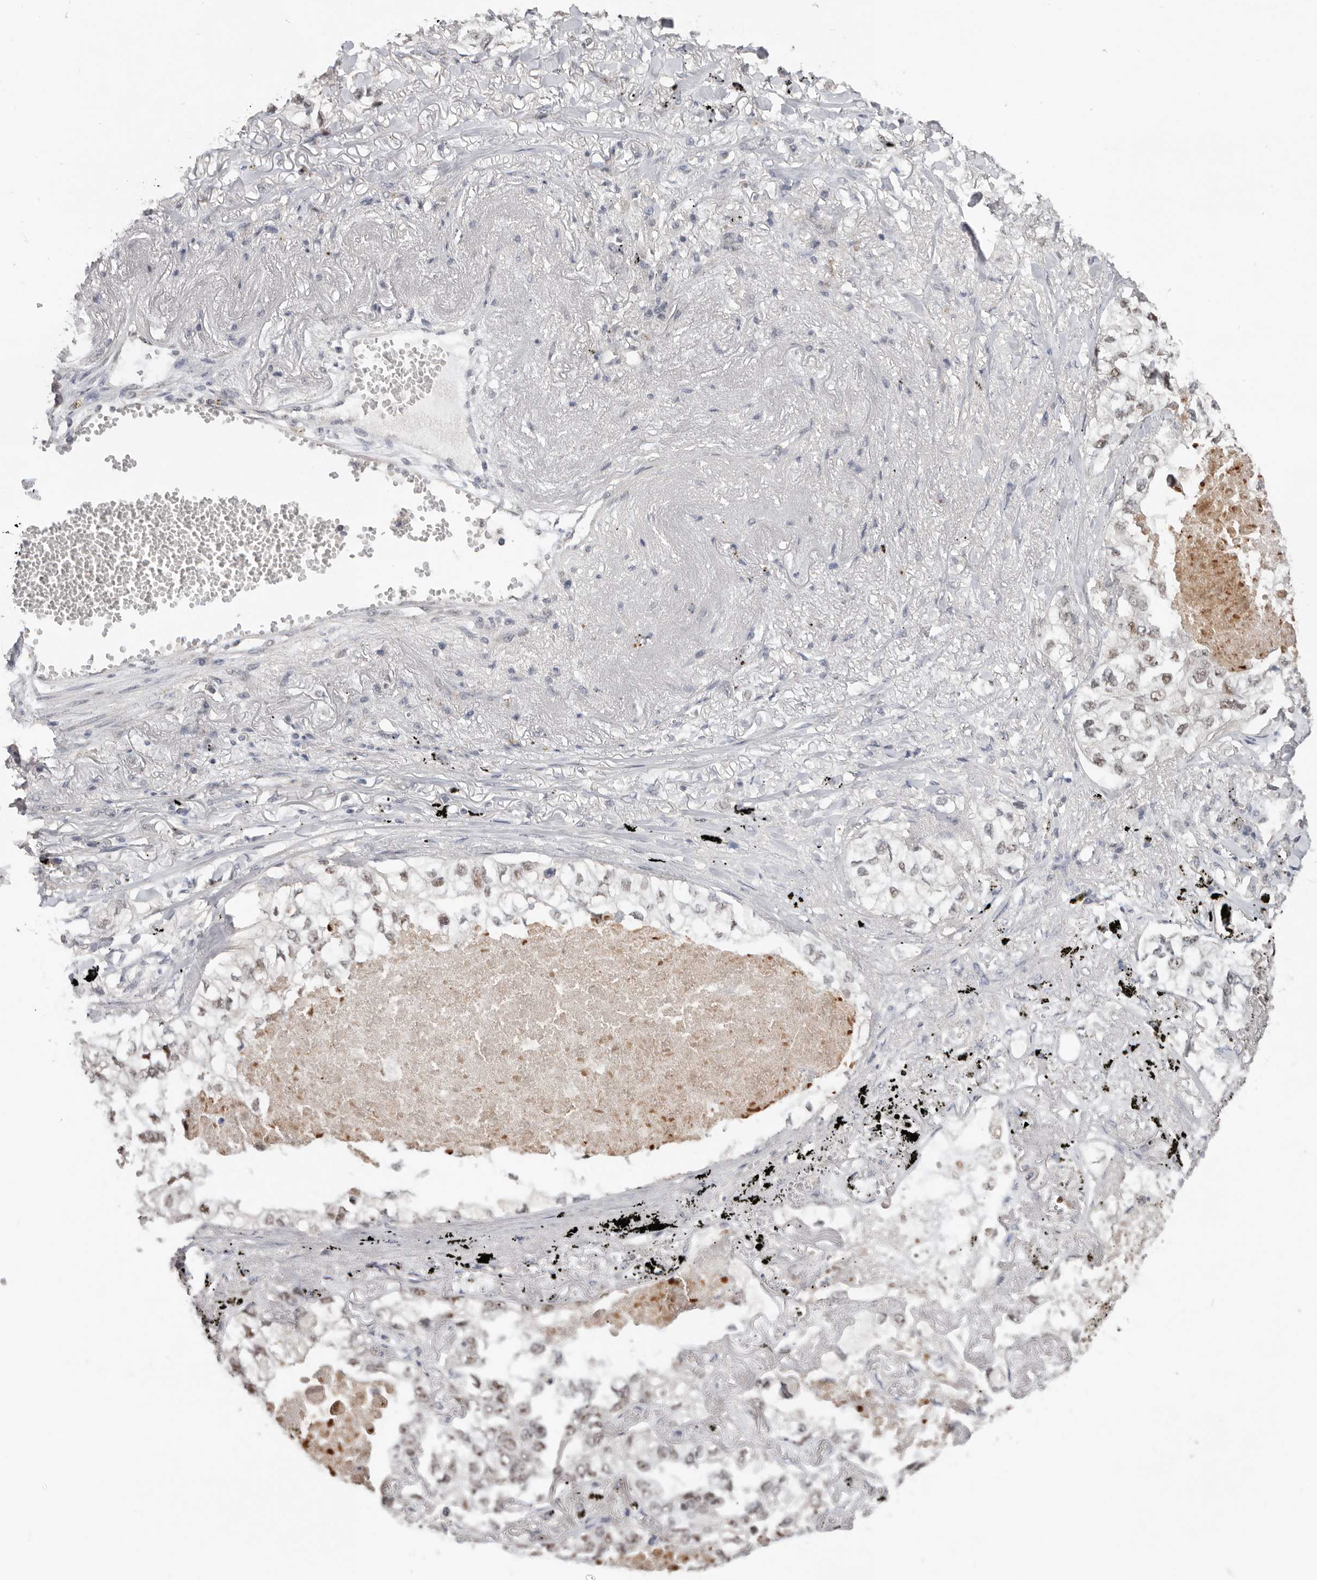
{"staining": {"intensity": "weak", "quantity": ">75%", "location": "nuclear"}, "tissue": "lung cancer", "cell_type": "Tumor cells", "image_type": "cancer", "snomed": [{"axis": "morphology", "description": "Adenocarcinoma, NOS"}, {"axis": "topography", "description": "Lung"}], "caption": "A micrograph of adenocarcinoma (lung) stained for a protein demonstrates weak nuclear brown staining in tumor cells.", "gene": "BRCA2", "patient": {"sex": "male", "age": 65}}